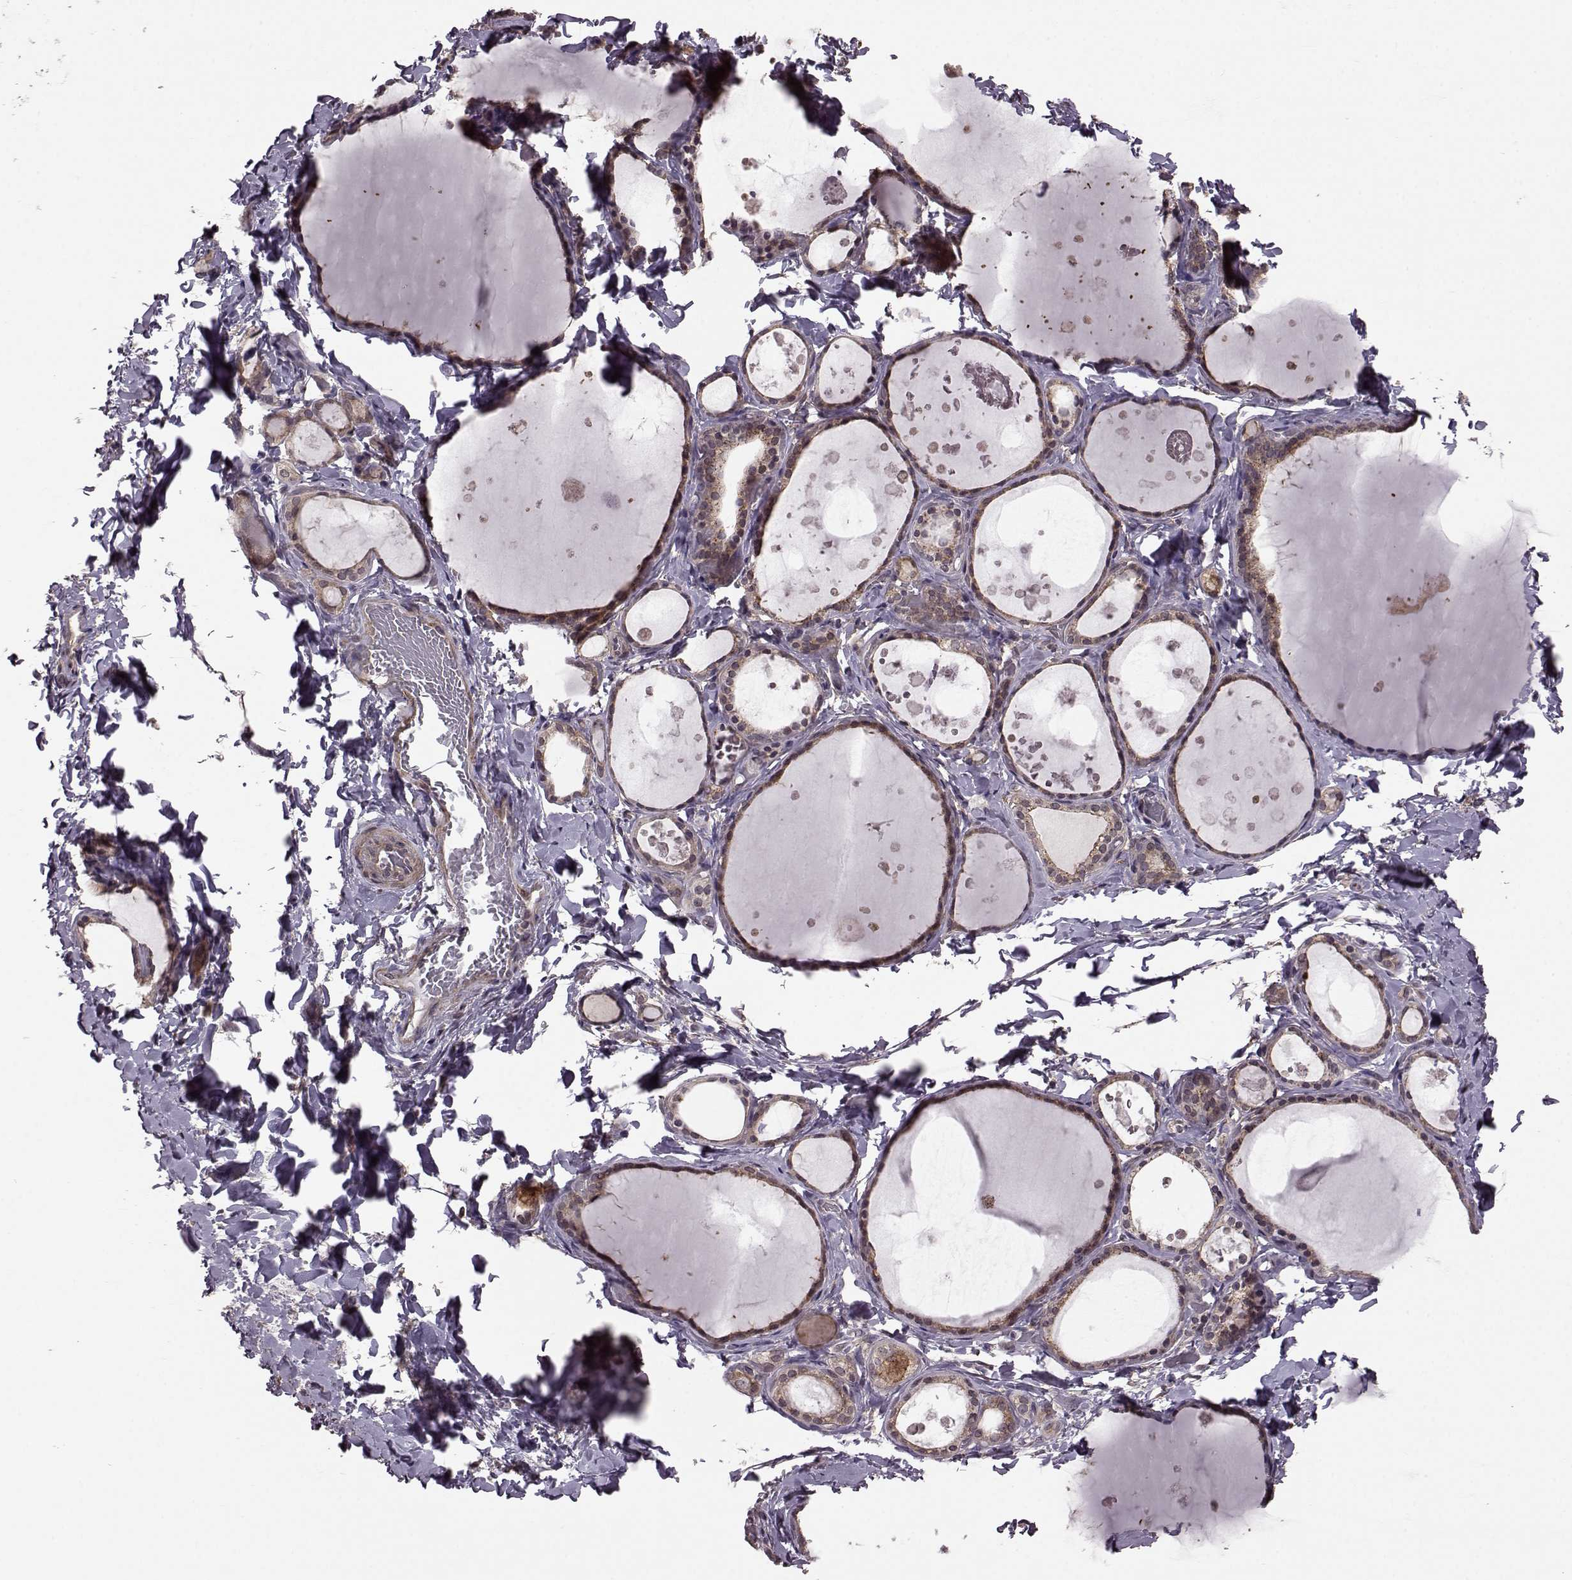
{"staining": {"intensity": "moderate", "quantity": ">75%", "location": "cytoplasmic/membranous"}, "tissue": "thyroid gland", "cell_type": "Glandular cells", "image_type": "normal", "snomed": [{"axis": "morphology", "description": "Normal tissue, NOS"}, {"axis": "topography", "description": "Thyroid gland"}], "caption": "Normal thyroid gland demonstrates moderate cytoplasmic/membranous expression in about >75% of glandular cells (IHC, brightfield microscopy, high magnification)..", "gene": "FNIP2", "patient": {"sex": "female", "age": 56}}